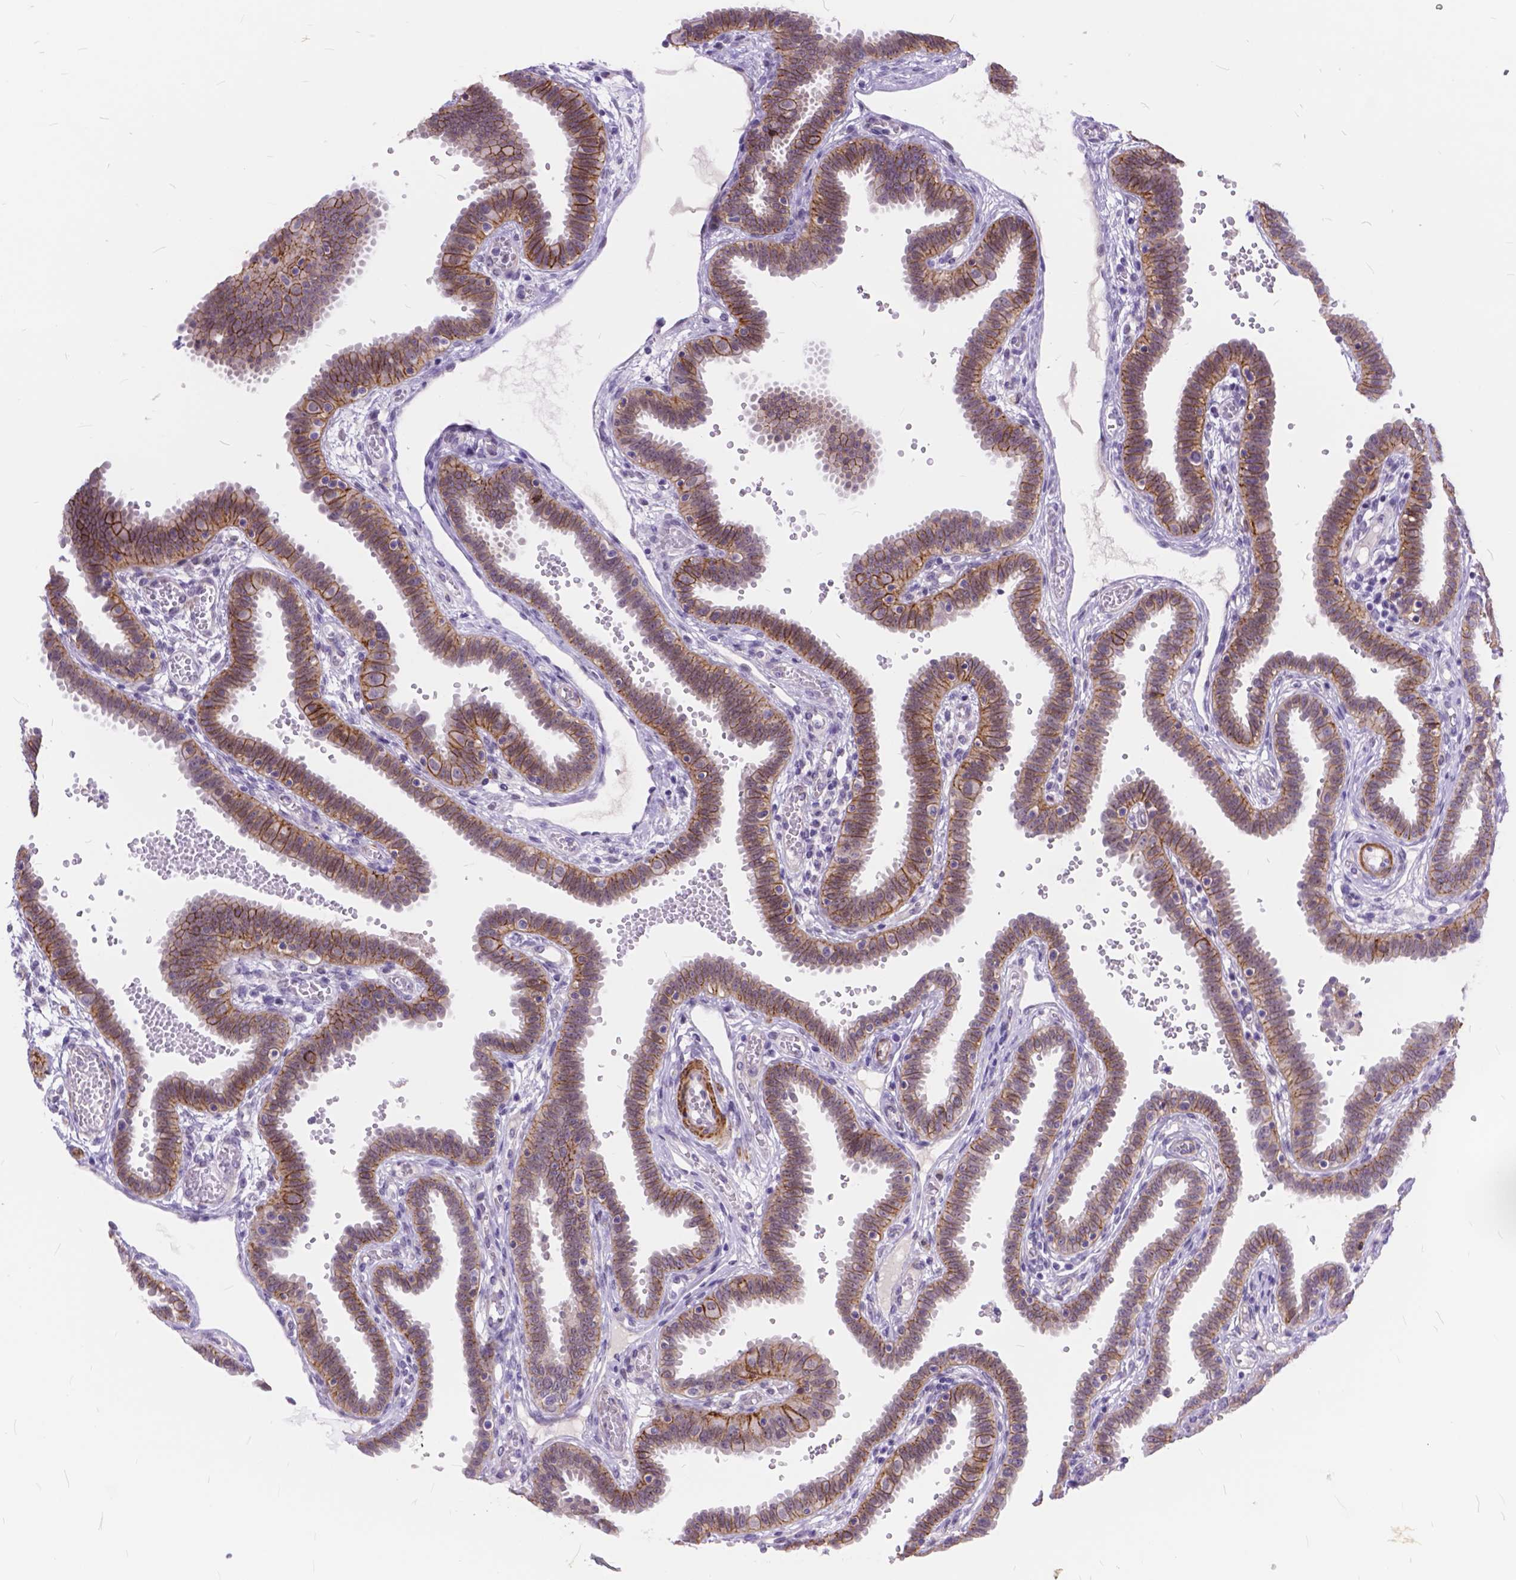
{"staining": {"intensity": "strong", "quantity": ">75%", "location": "cytoplasmic/membranous"}, "tissue": "fallopian tube", "cell_type": "Glandular cells", "image_type": "normal", "snomed": [{"axis": "morphology", "description": "Normal tissue, NOS"}, {"axis": "topography", "description": "Fallopian tube"}], "caption": "Benign fallopian tube shows strong cytoplasmic/membranous staining in about >75% of glandular cells The staining was performed using DAB, with brown indicating positive protein expression. Nuclei are stained blue with hematoxylin..", "gene": "MAN2C1", "patient": {"sex": "female", "age": 37}}